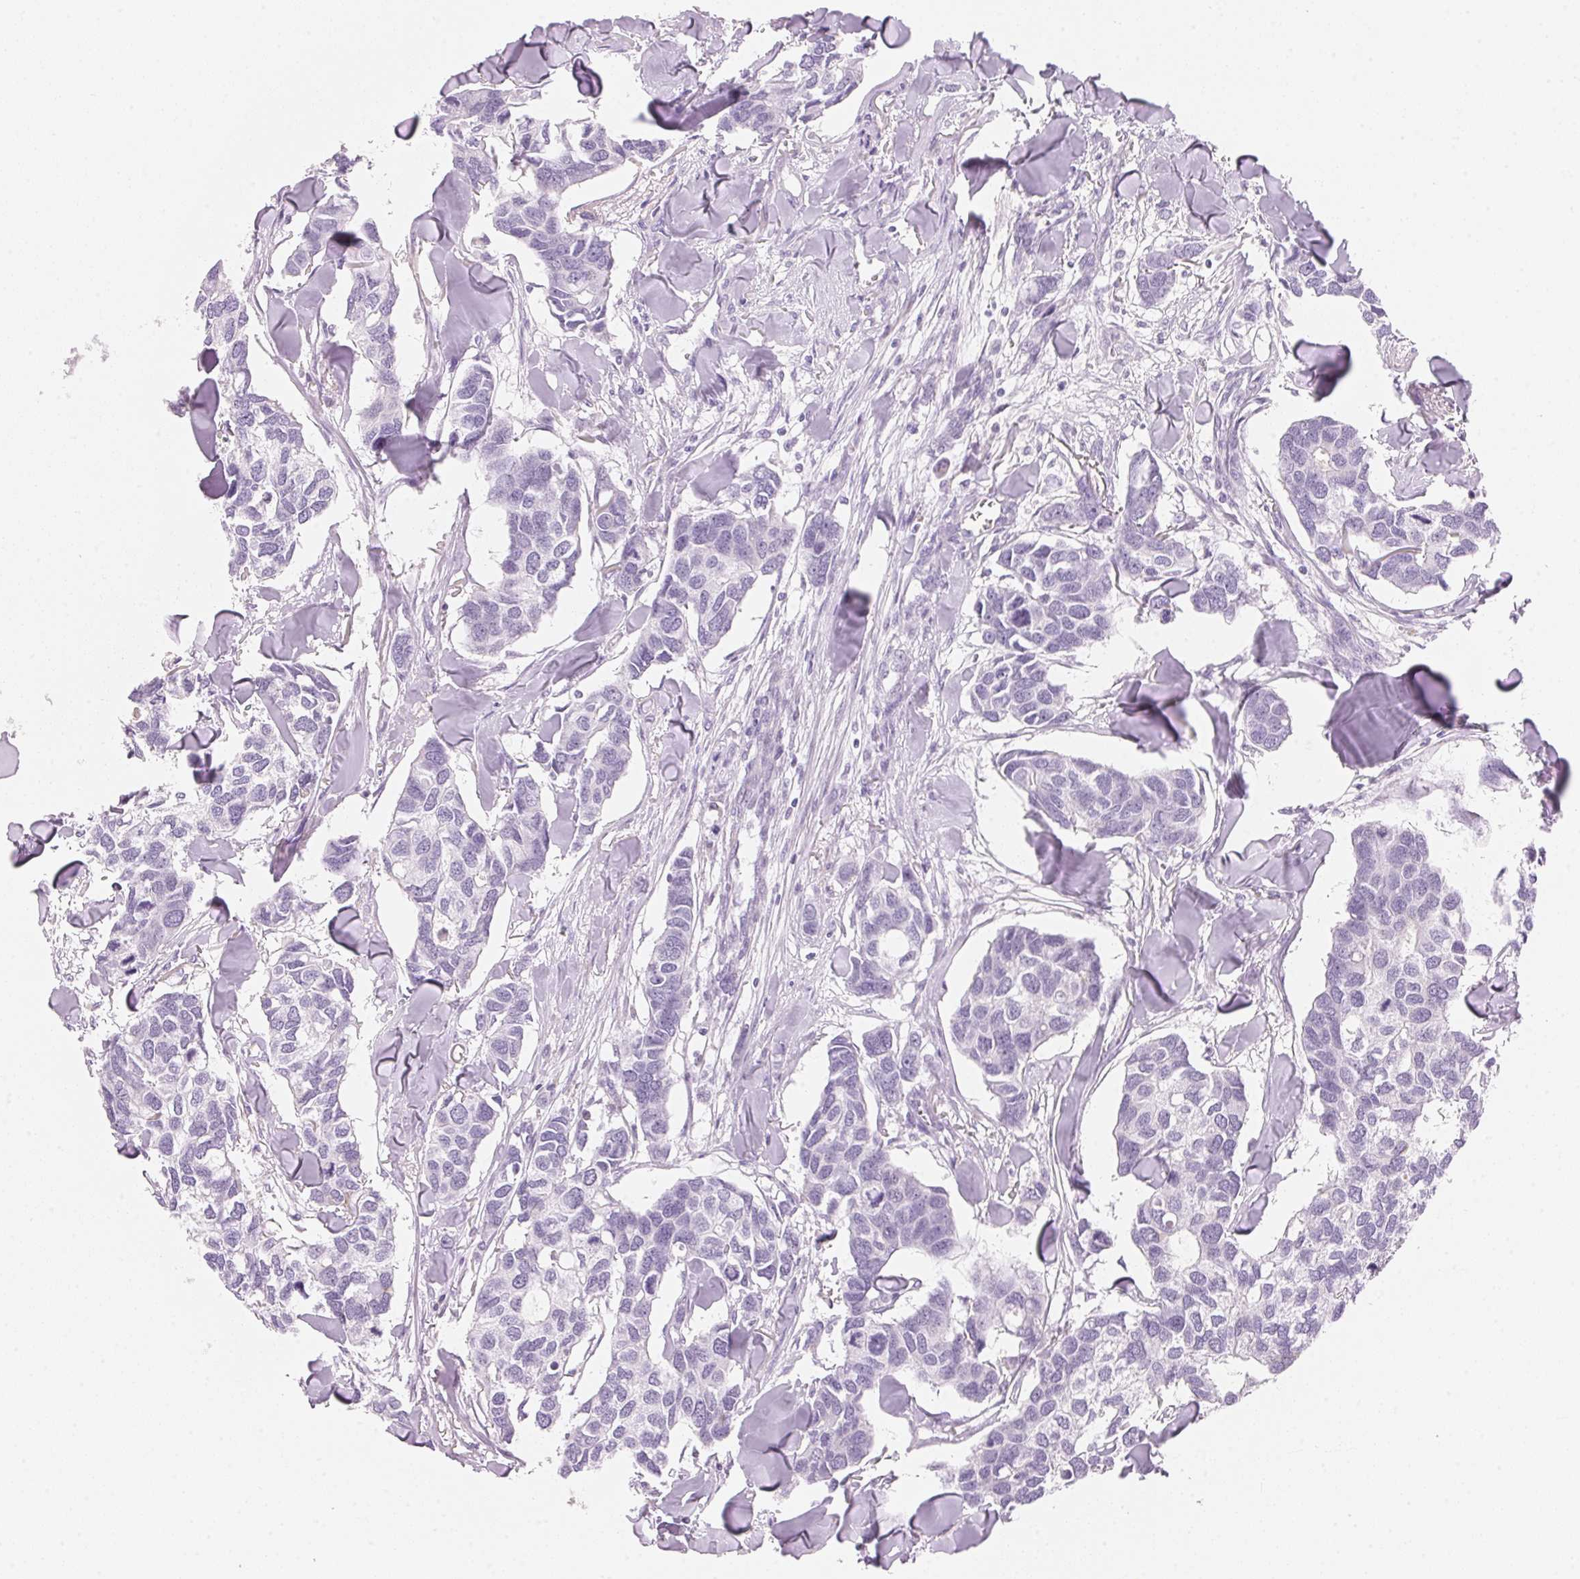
{"staining": {"intensity": "negative", "quantity": "none", "location": "none"}, "tissue": "breast cancer", "cell_type": "Tumor cells", "image_type": "cancer", "snomed": [{"axis": "morphology", "description": "Duct carcinoma"}, {"axis": "topography", "description": "Breast"}], "caption": "Immunohistochemistry of human breast cancer (infiltrating ductal carcinoma) shows no expression in tumor cells.", "gene": "HOXB13", "patient": {"sex": "female", "age": 83}}